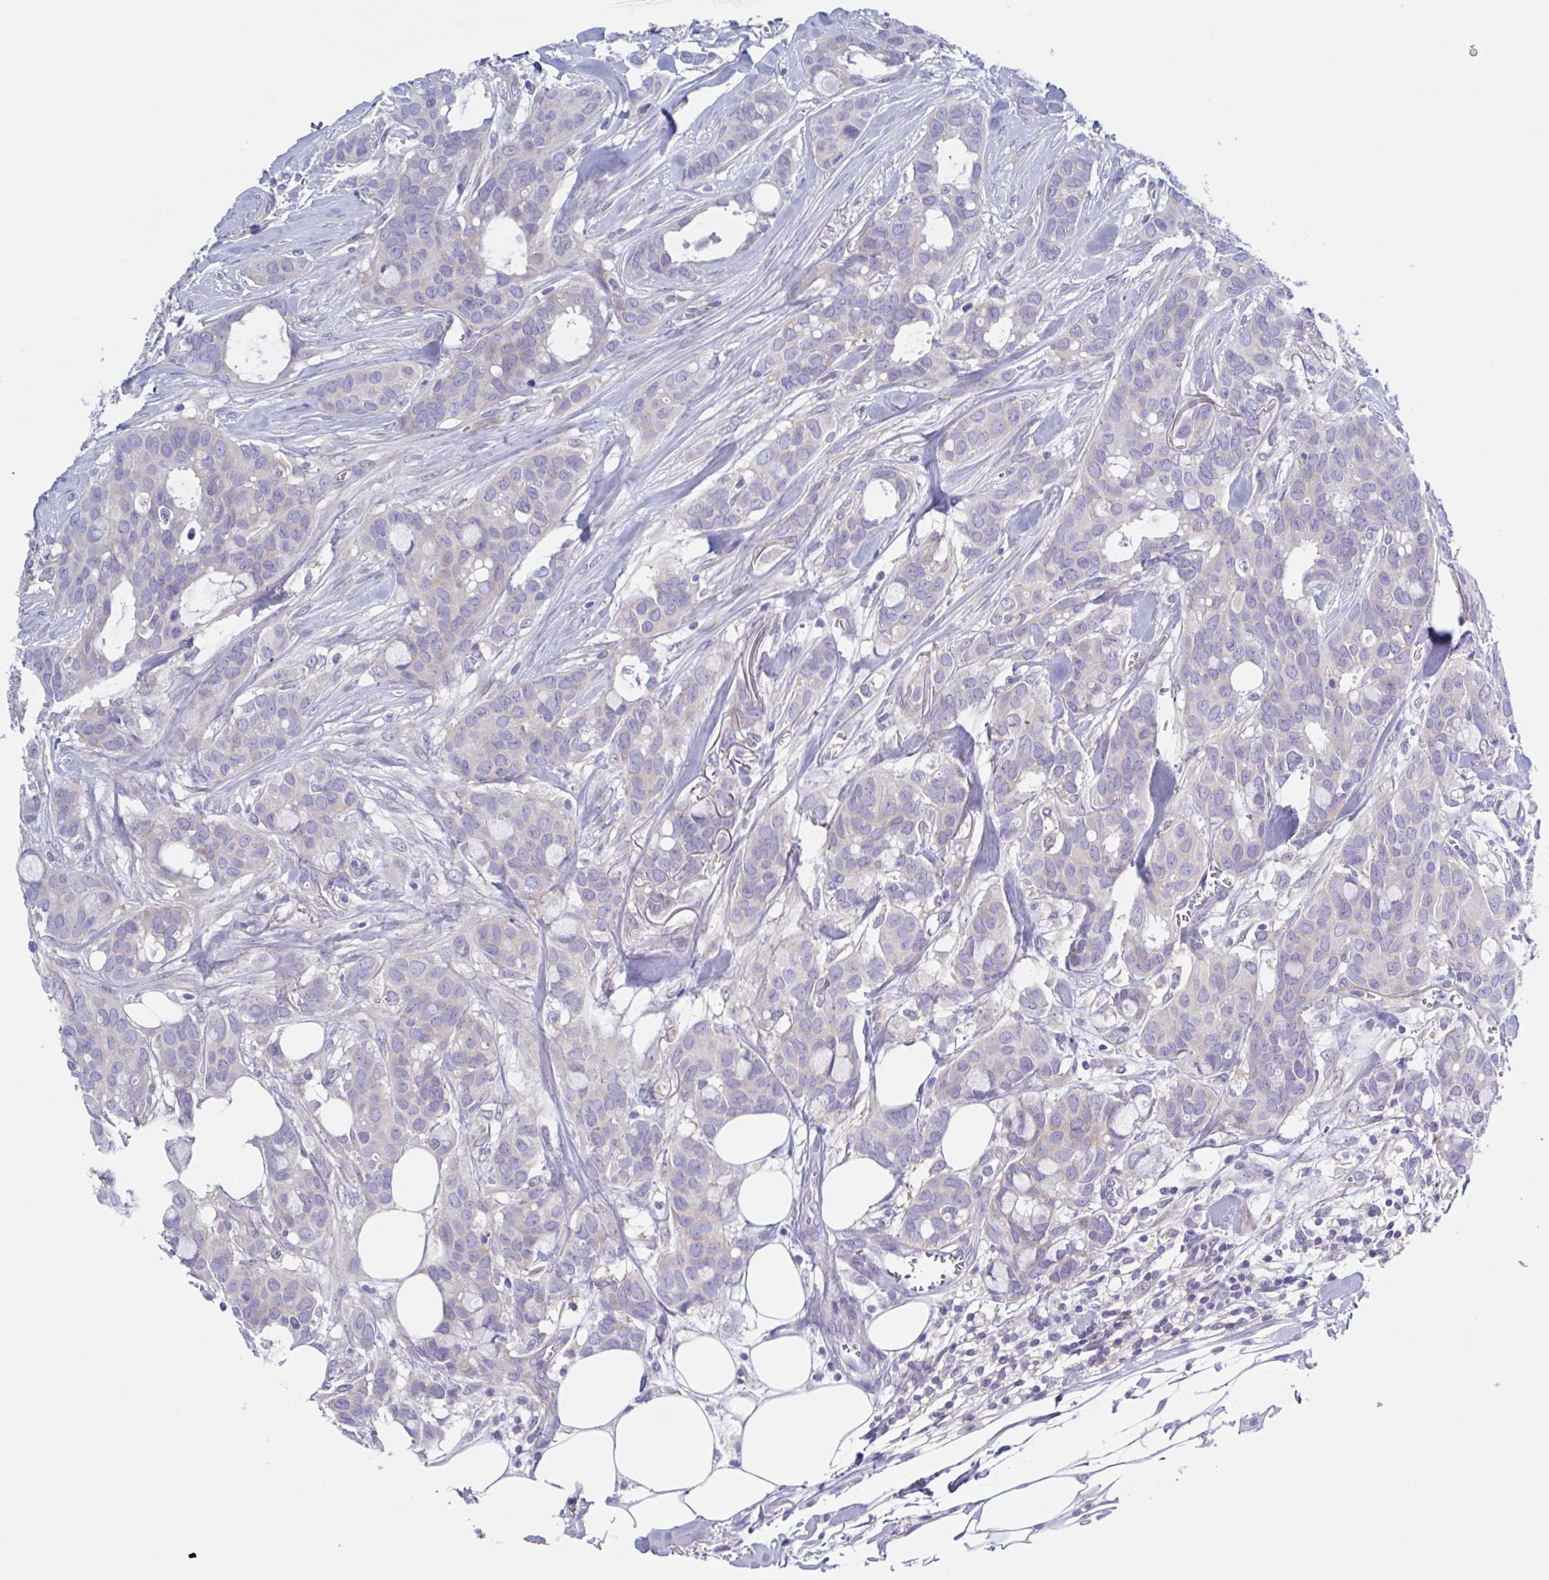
{"staining": {"intensity": "negative", "quantity": "none", "location": "none"}, "tissue": "breast cancer", "cell_type": "Tumor cells", "image_type": "cancer", "snomed": [{"axis": "morphology", "description": "Duct carcinoma"}, {"axis": "topography", "description": "Breast"}], "caption": "Tumor cells are negative for protein expression in human breast cancer.", "gene": "LPIN3", "patient": {"sex": "female", "age": 84}}